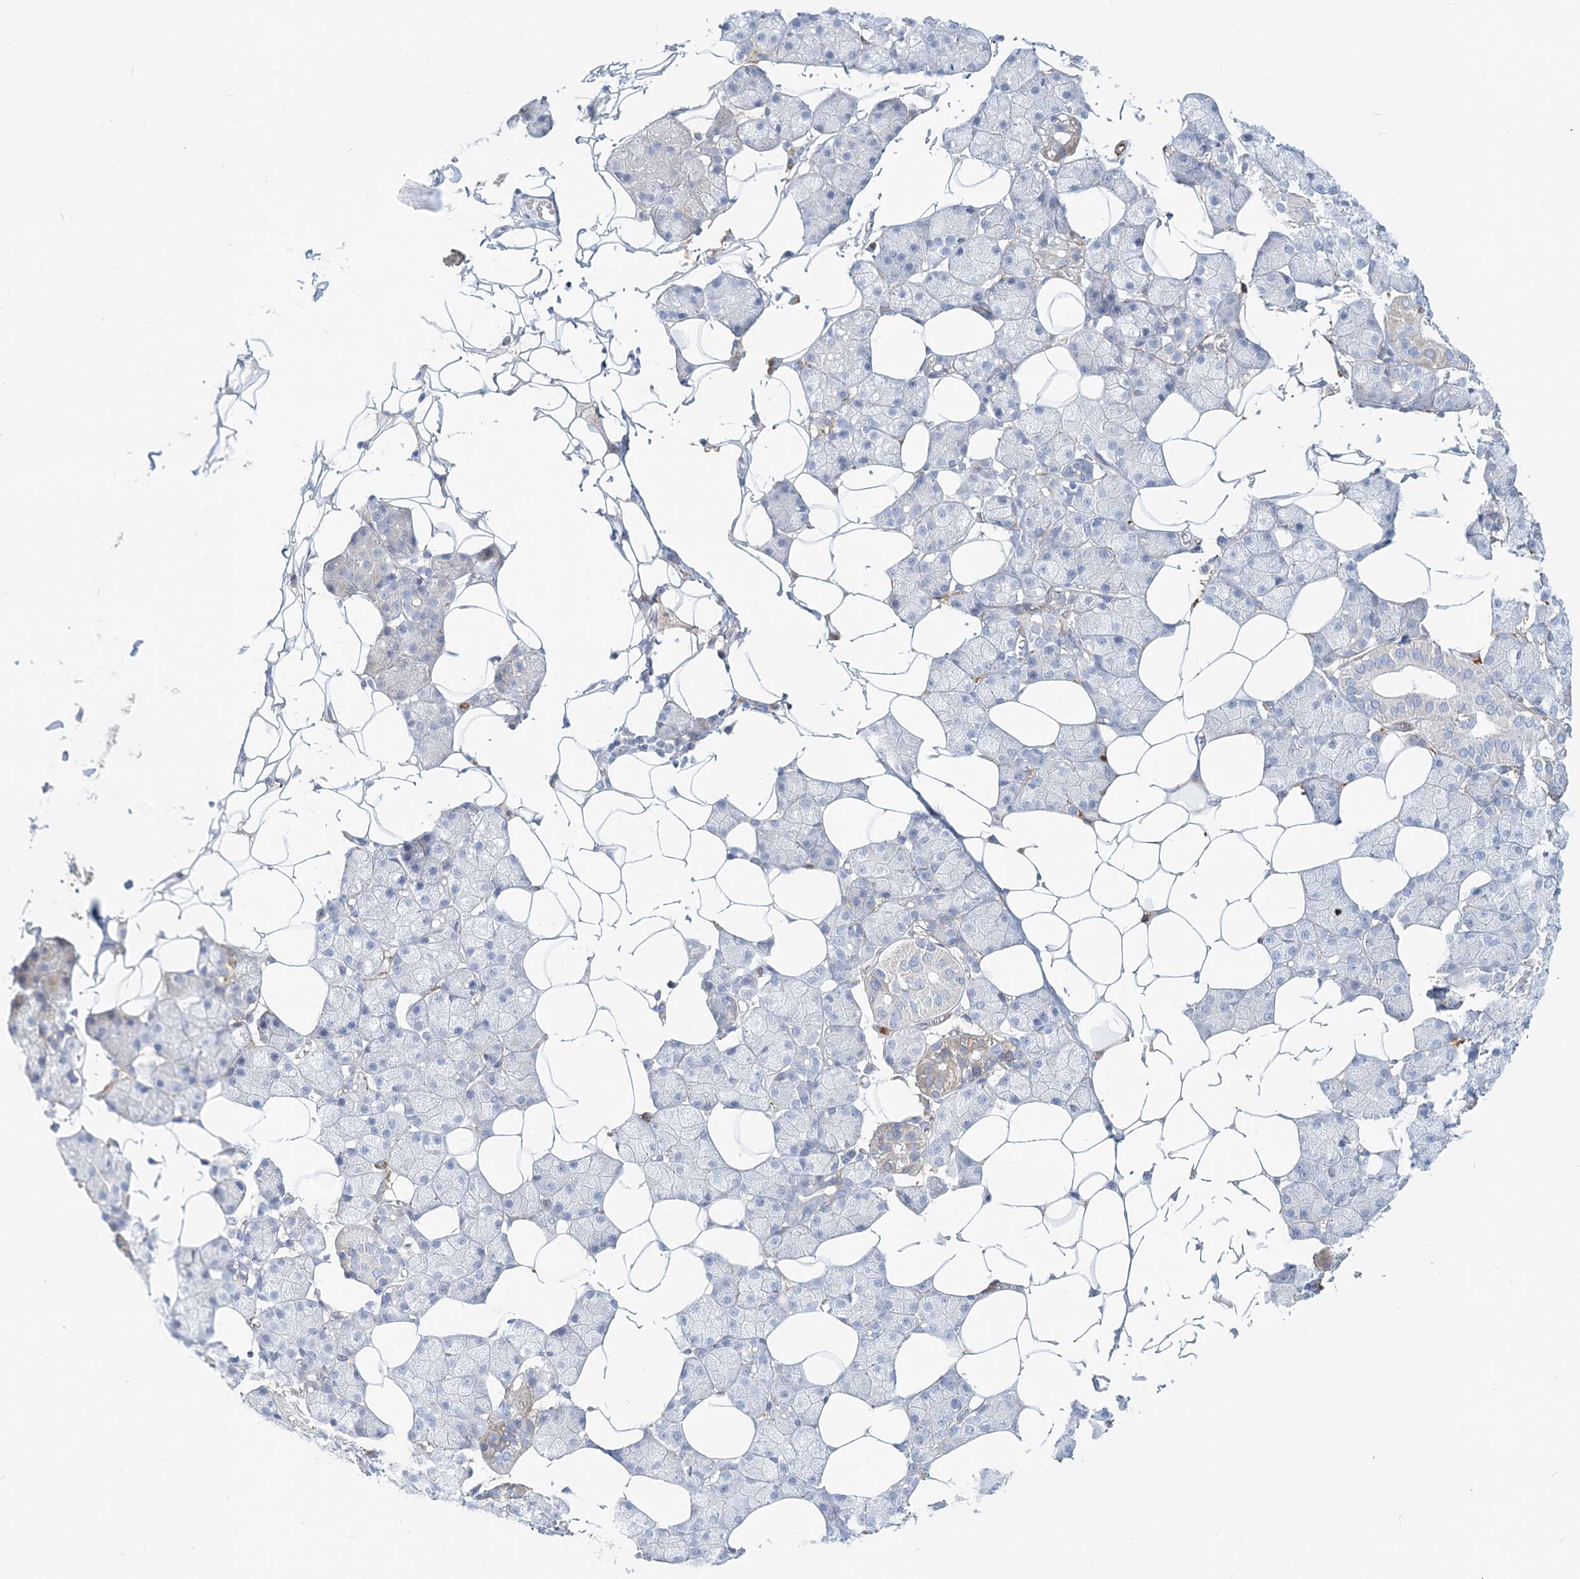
{"staining": {"intensity": "negative", "quantity": "none", "location": "none"}, "tissue": "salivary gland", "cell_type": "Glandular cells", "image_type": "normal", "snomed": [{"axis": "morphology", "description": "Normal tissue, NOS"}, {"axis": "topography", "description": "Salivary gland"}], "caption": "Image shows no protein expression in glandular cells of normal salivary gland.", "gene": "DNAH5", "patient": {"sex": "female", "age": 33}}